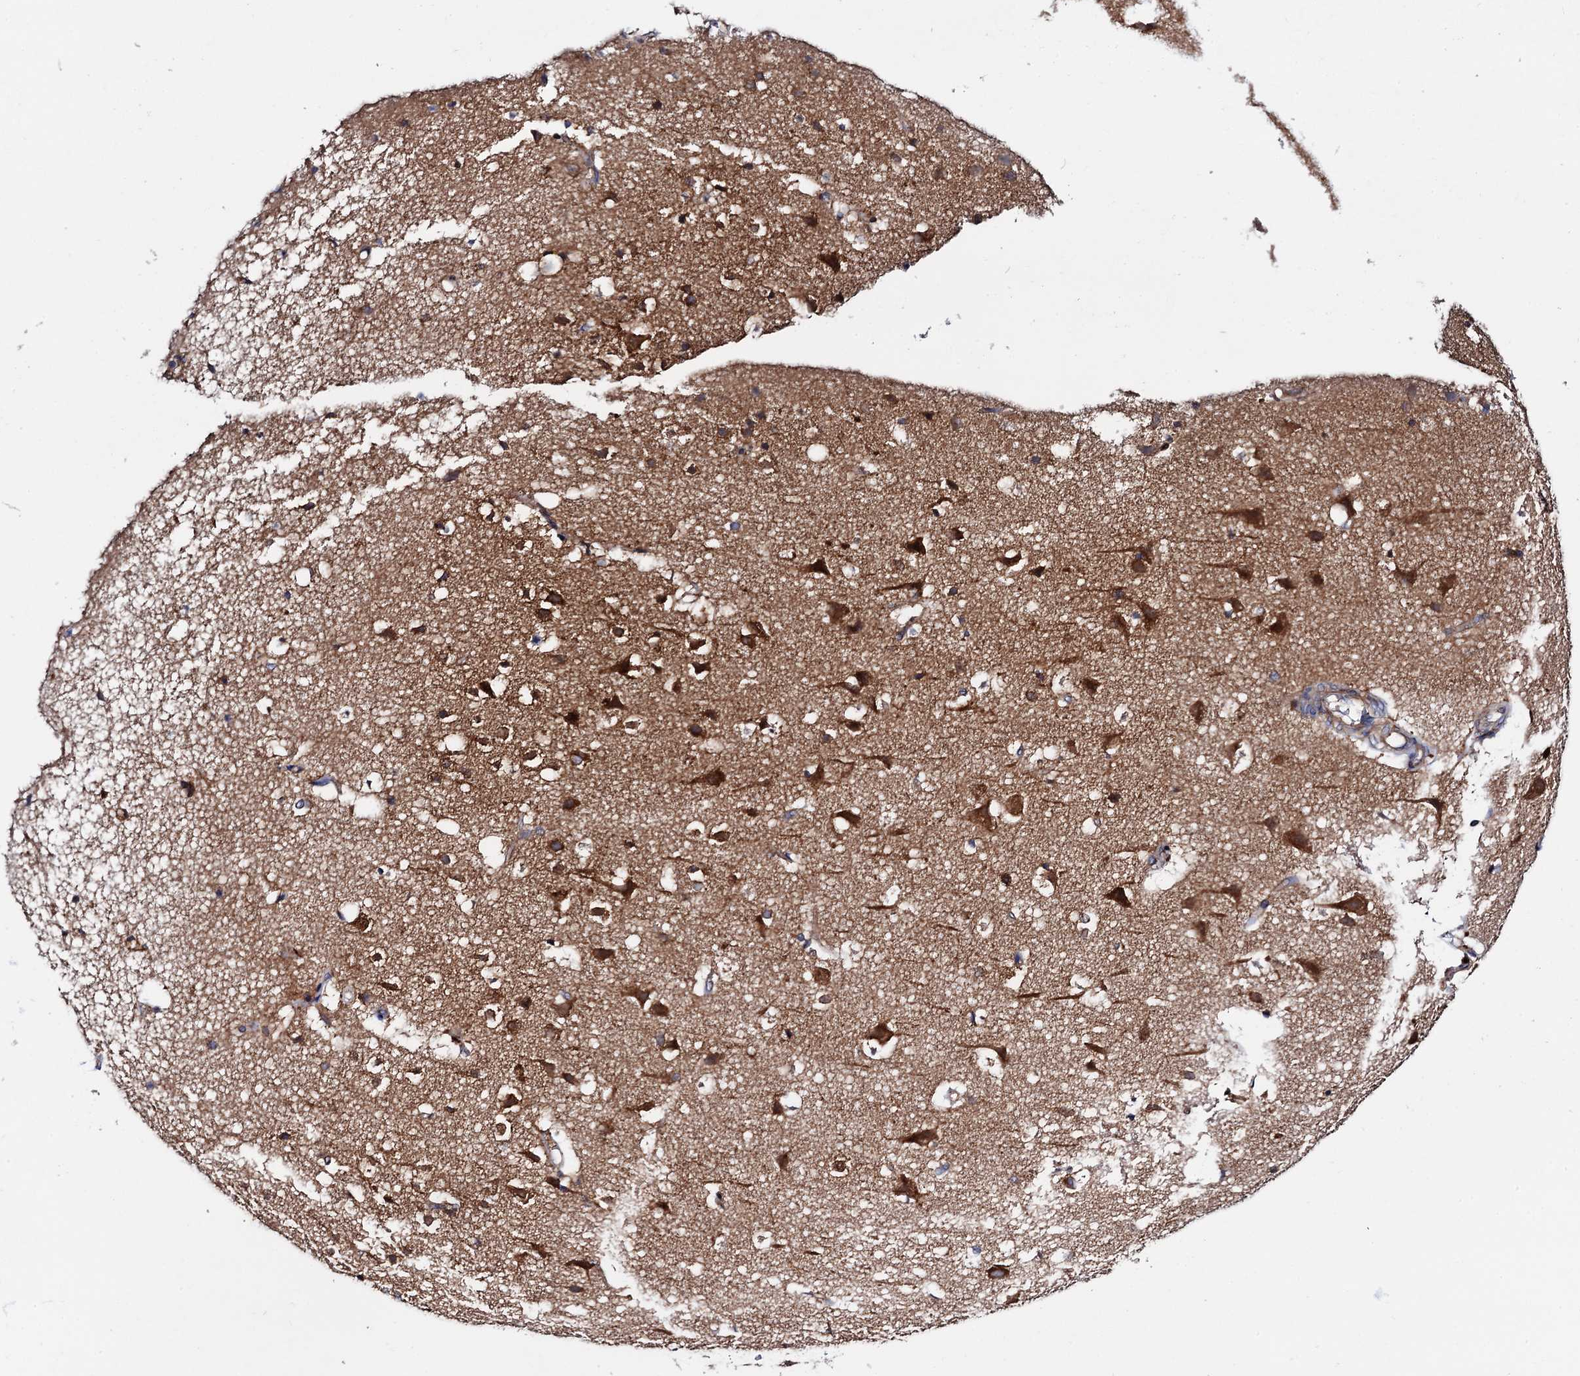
{"staining": {"intensity": "moderate", "quantity": "25%-75%", "location": "cytoplasmic/membranous"}, "tissue": "cerebral cortex", "cell_type": "Endothelial cells", "image_type": "normal", "snomed": [{"axis": "morphology", "description": "Normal tissue, NOS"}, {"axis": "topography", "description": "Cerebral cortex"}], "caption": "Unremarkable cerebral cortex reveals moderate cytoplasmic/membranous staining in about 25%-75% of endothelial cells, visualized by immunohistochemistry. (DAB IHC, brown staining for protein, blue staining for nuclei).", "gene": "MRPL48", "patient": {"sex": "male", "age": 54}}